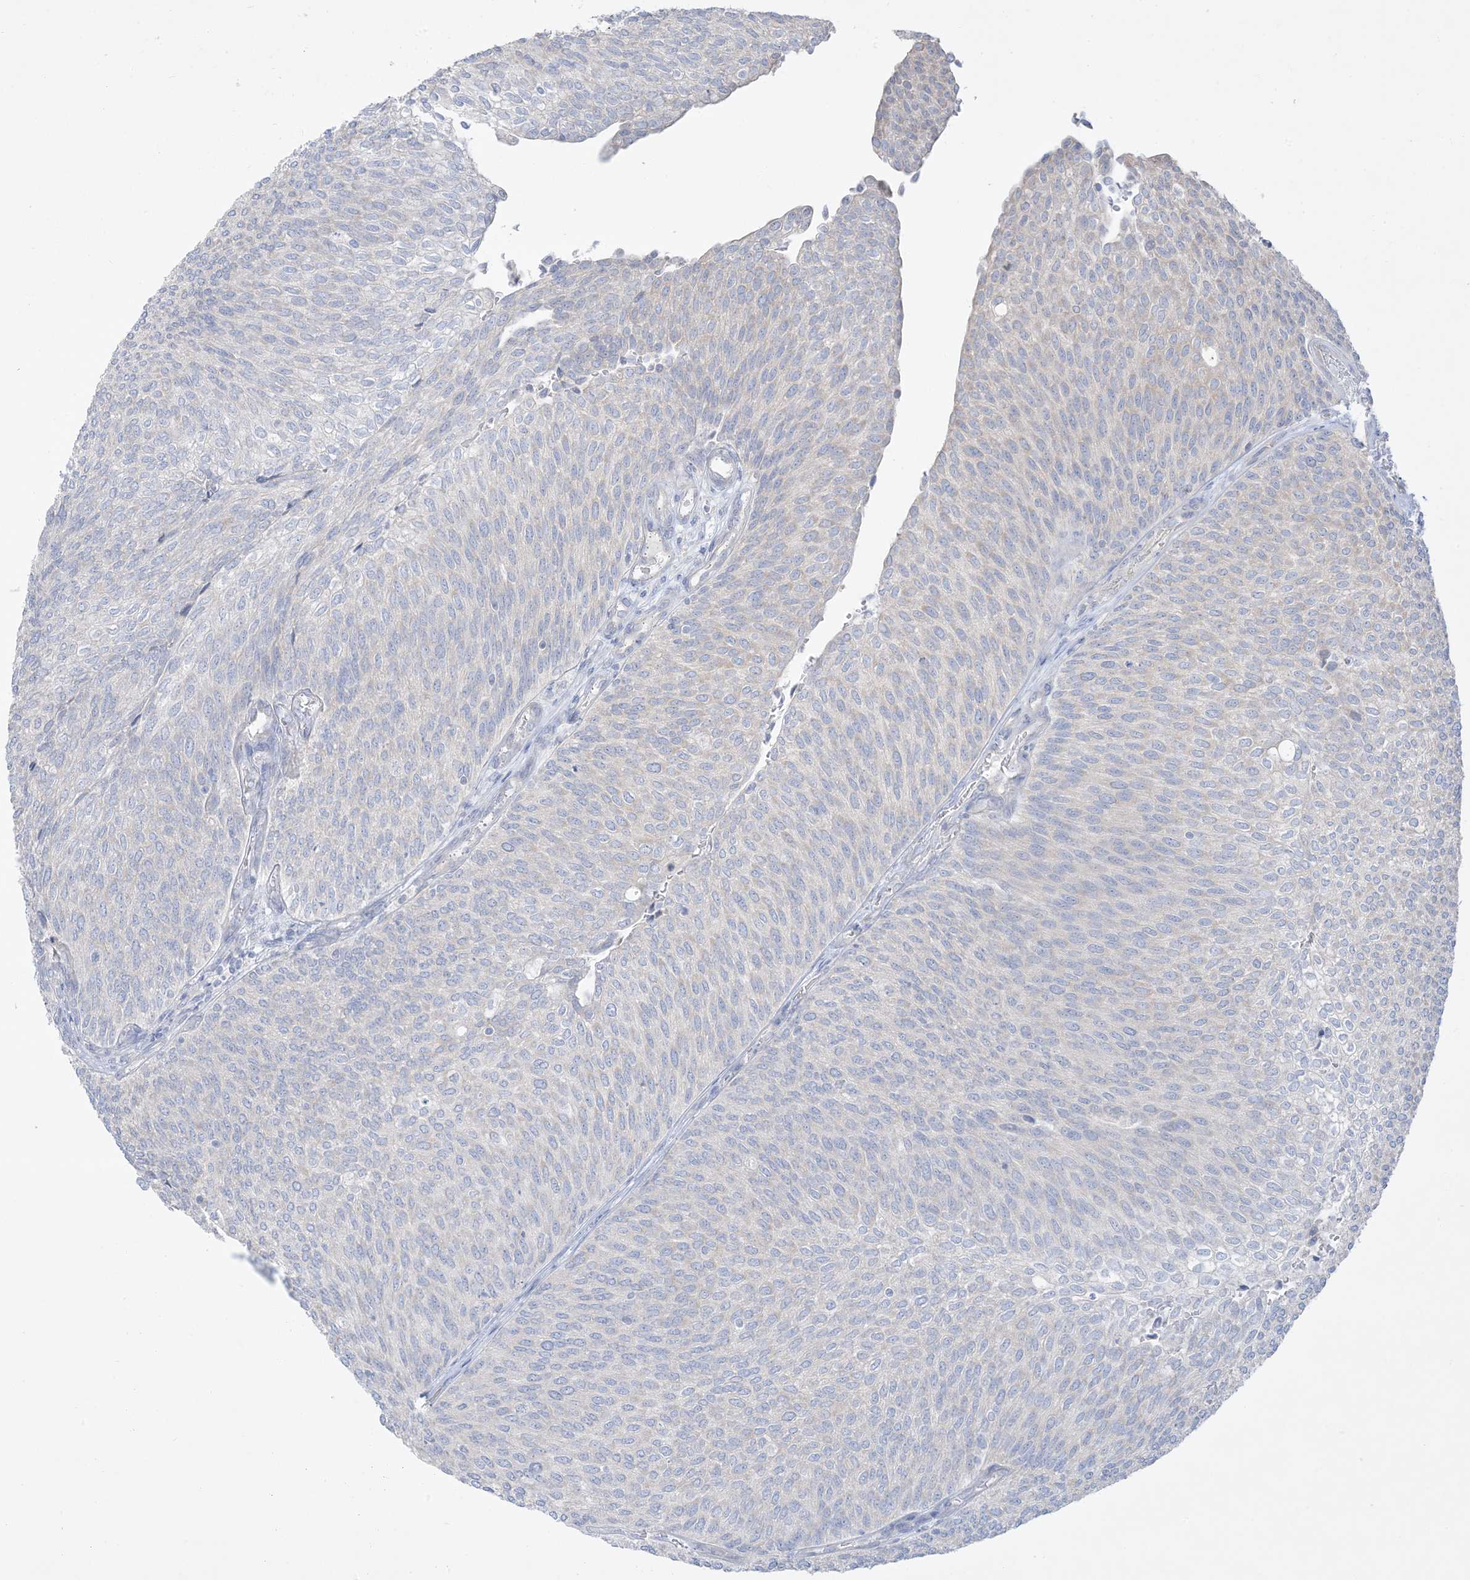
{"staining": {"intensity": "negative", "quantity": "none", "location": "none"}, "tissue": "urothelial cancer", "cell_type": "Tumor cells", "image_type": "cancer", "snomed": [{"axis": "morphology", "description": "Urothelial carcinoma, Low grade"}, {"axis": "topography", "description": "Urinary bladder"}], "caption": "Immunohistochemistry (IHC) of urothelial carcinoma (low-grade) exhibits no positivity in tumor cells. The staining is performed using DAB (3,3'-diaminobenzidine) brown chromogen with nuclei counter-stained in using hematoxylin.", "gene": "FAM184A", "patient": {"sex": "female", "age": 79}}